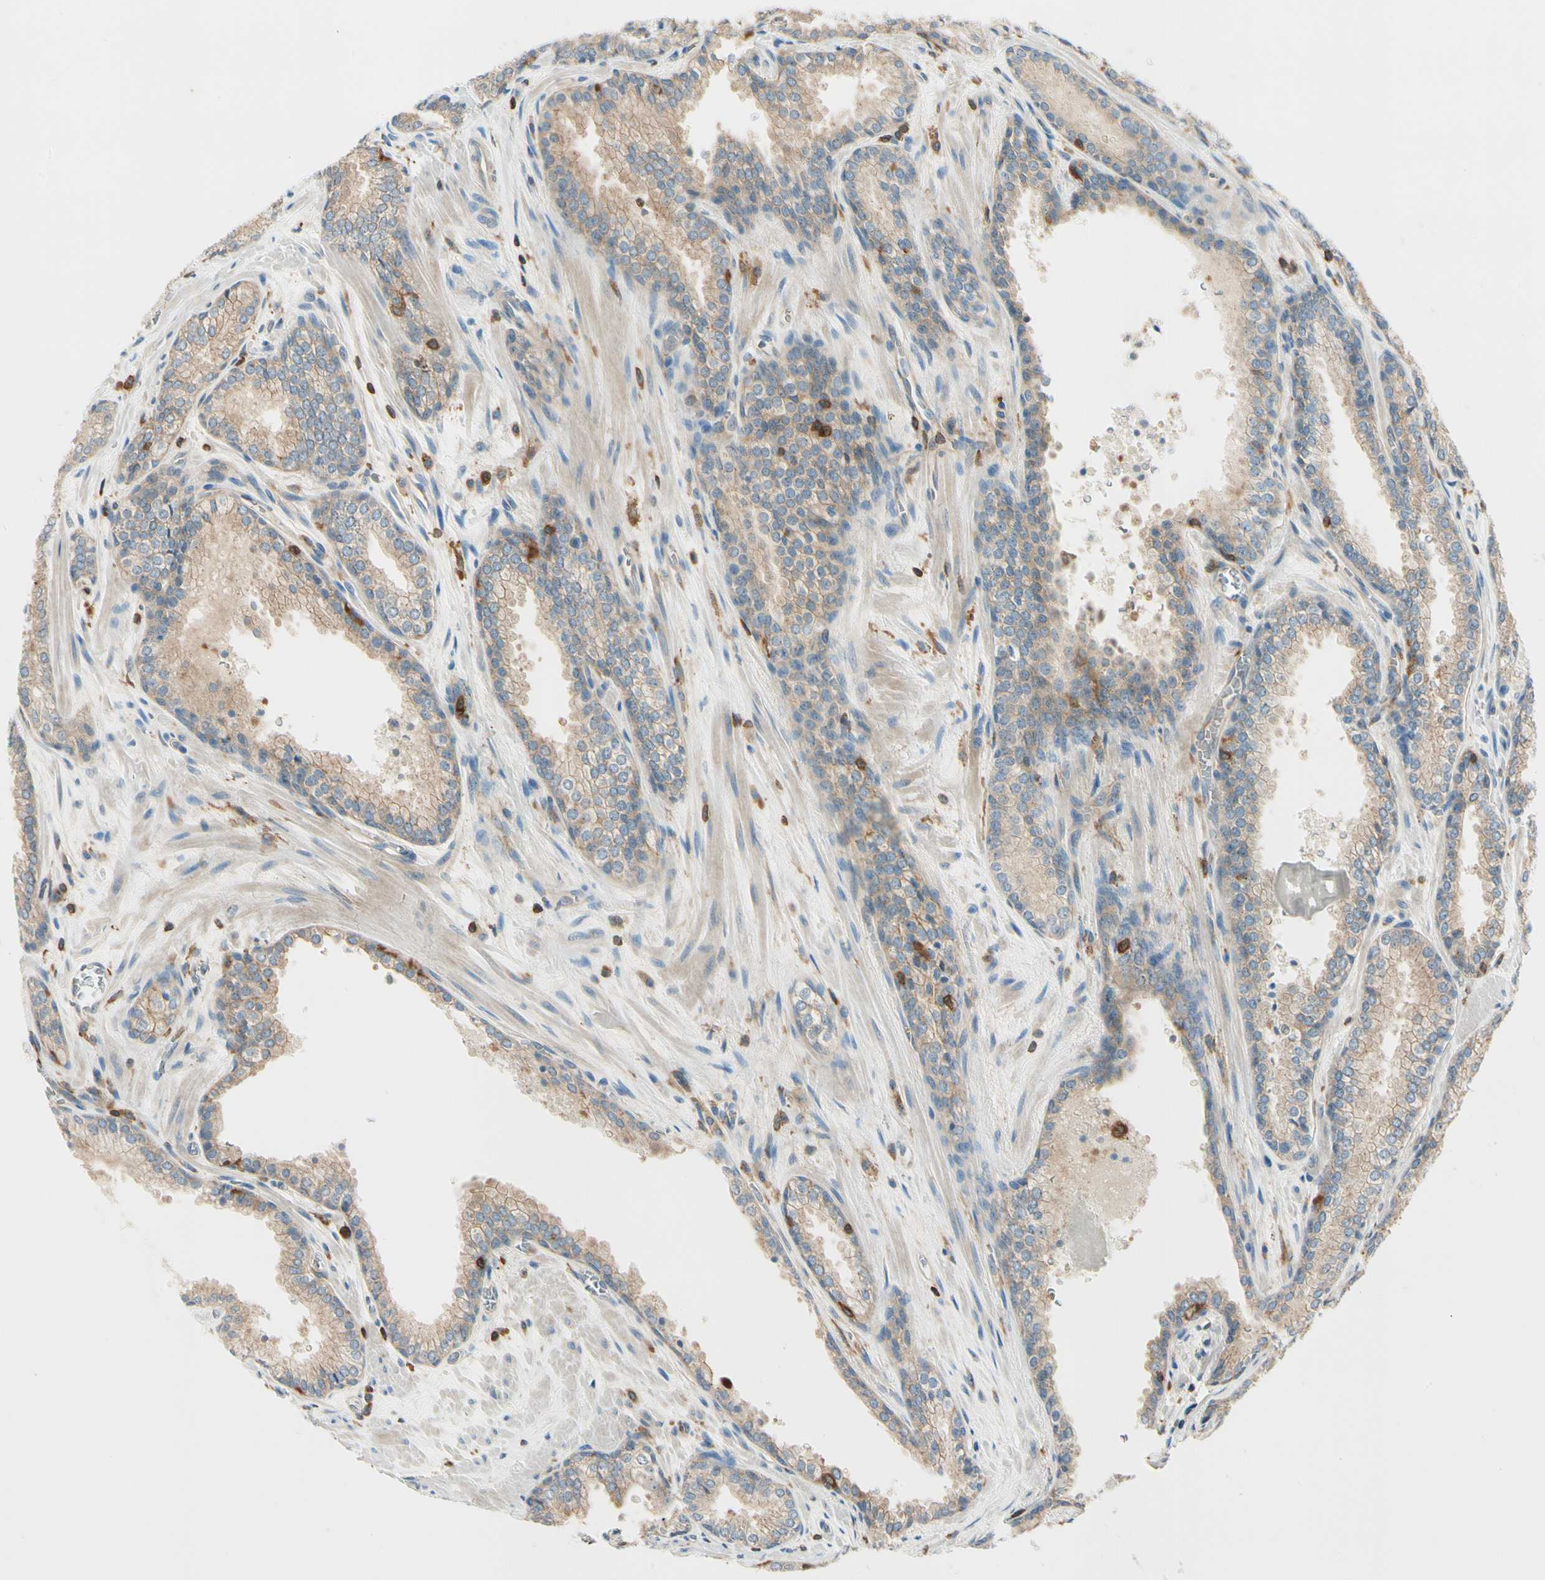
{"staining": {"intensity": "weak", "quantity": ">75%", "location": "cytoplasmic/membranous"}, "tissue": "prostate cancer", "cell_type": "Tumor cells", "image_type": "cancer", "snomed": [{"axis": "morphology", "description": "Adenocarcinoma, Low grade"}, {"axis": "topography", "description": "Prostate"}], "caption": "Tumor cells demonstrate low levels of weak cytoplasmic/membranous positivity in about >75% of cells in human prostate cancer.", "gene": "CAPZA2", "patient": {"sex": "male", "age": 60}}